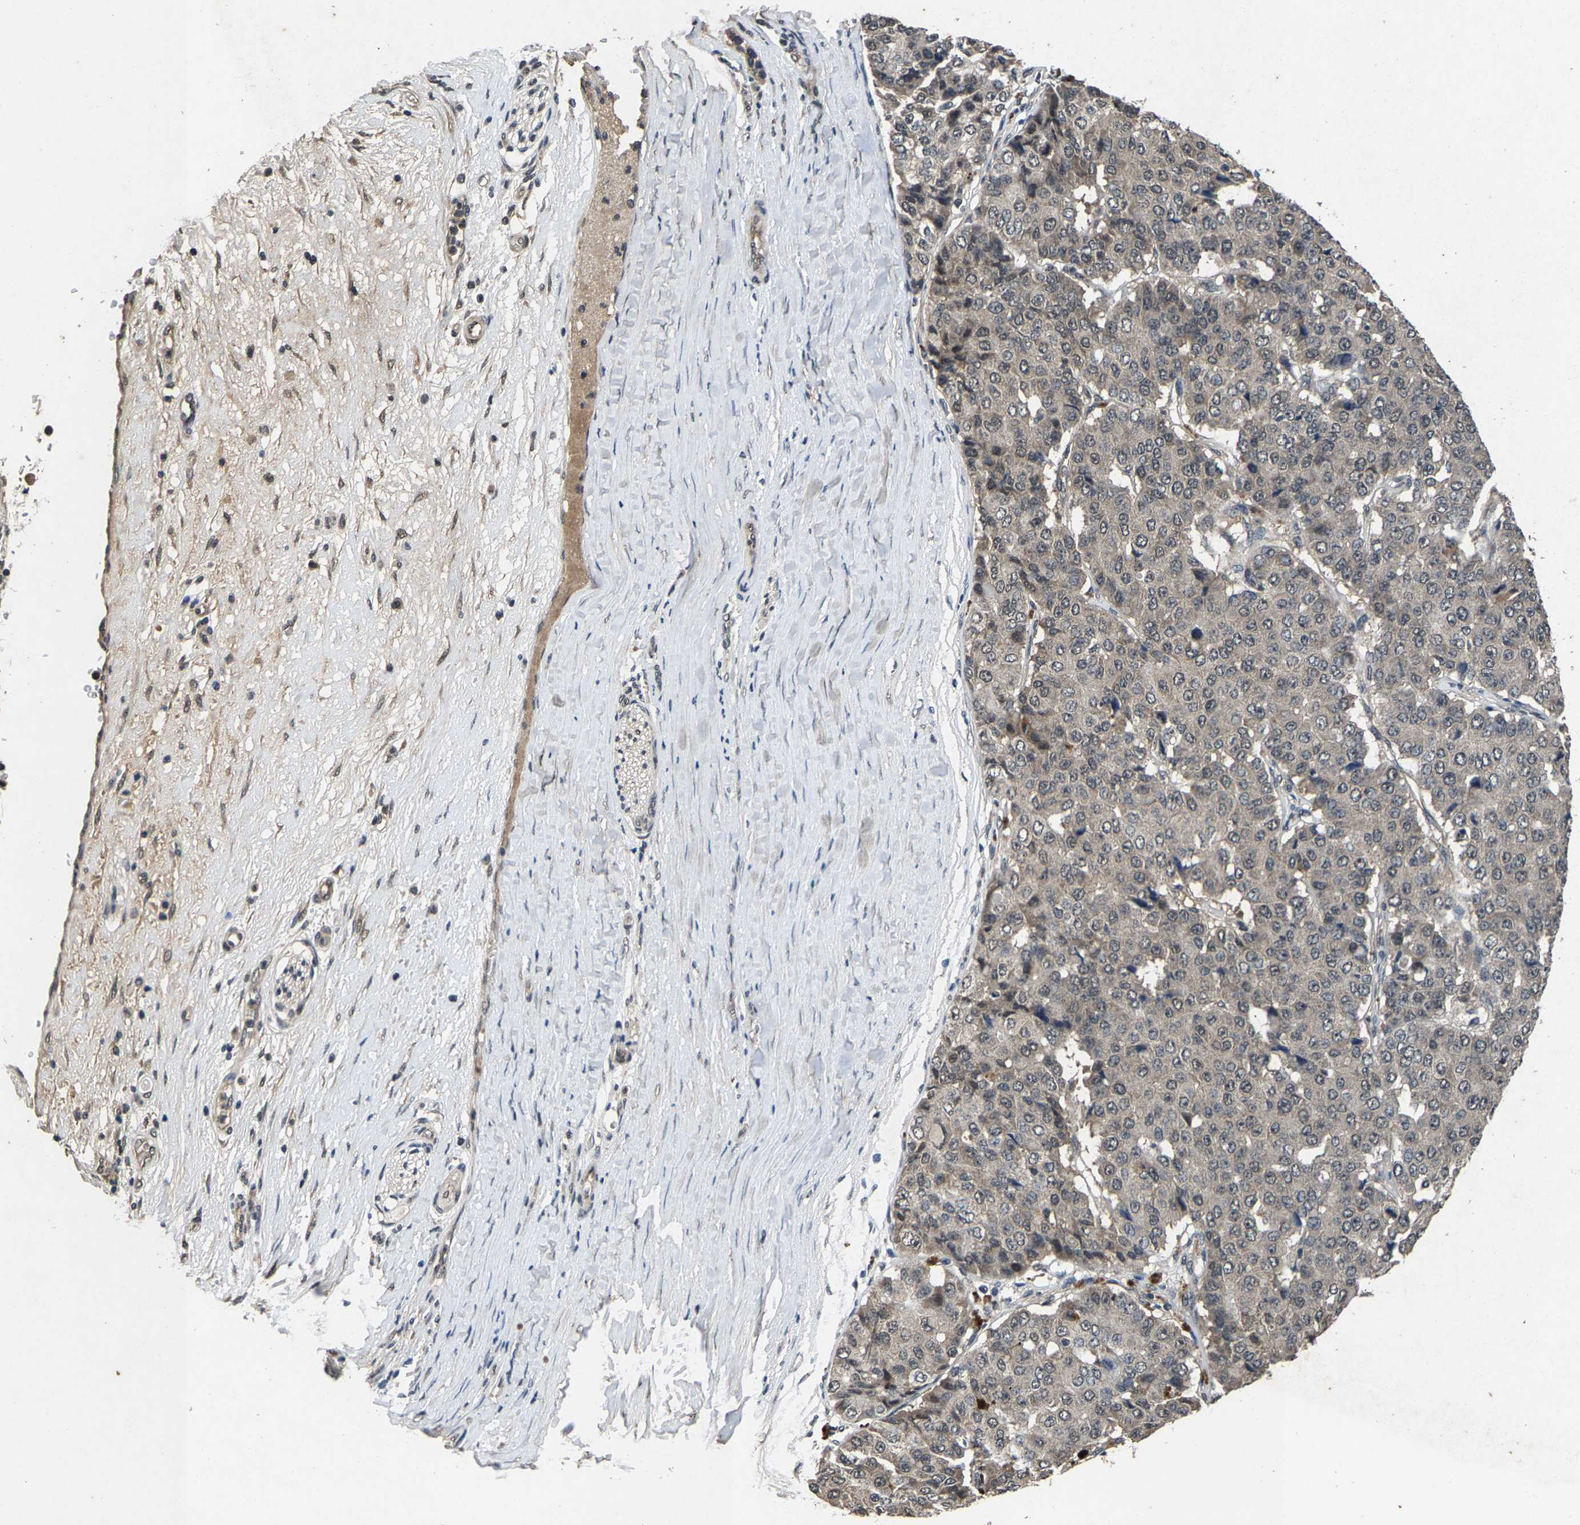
{"staining": {"intensity": "weak", "quantity": "<25%", "location": "cytoplasmic/membranous"}, "tissue": "pancreatic cancer", "cell_type": "Tumor cells", "image_type": "cancer", "snomed": [{"axis": "morphology", "description": "Adenocarcinoma, NOS"}, {"axis": "topography", "description": "Pancreas"}], "caption": "A photomicrograph of pancreatic adenocarcinoma stained for a protein shows no brown staining in tumor cells.", "gene": "HUWE1", "patient": {"sex": "male", "age": 50}}